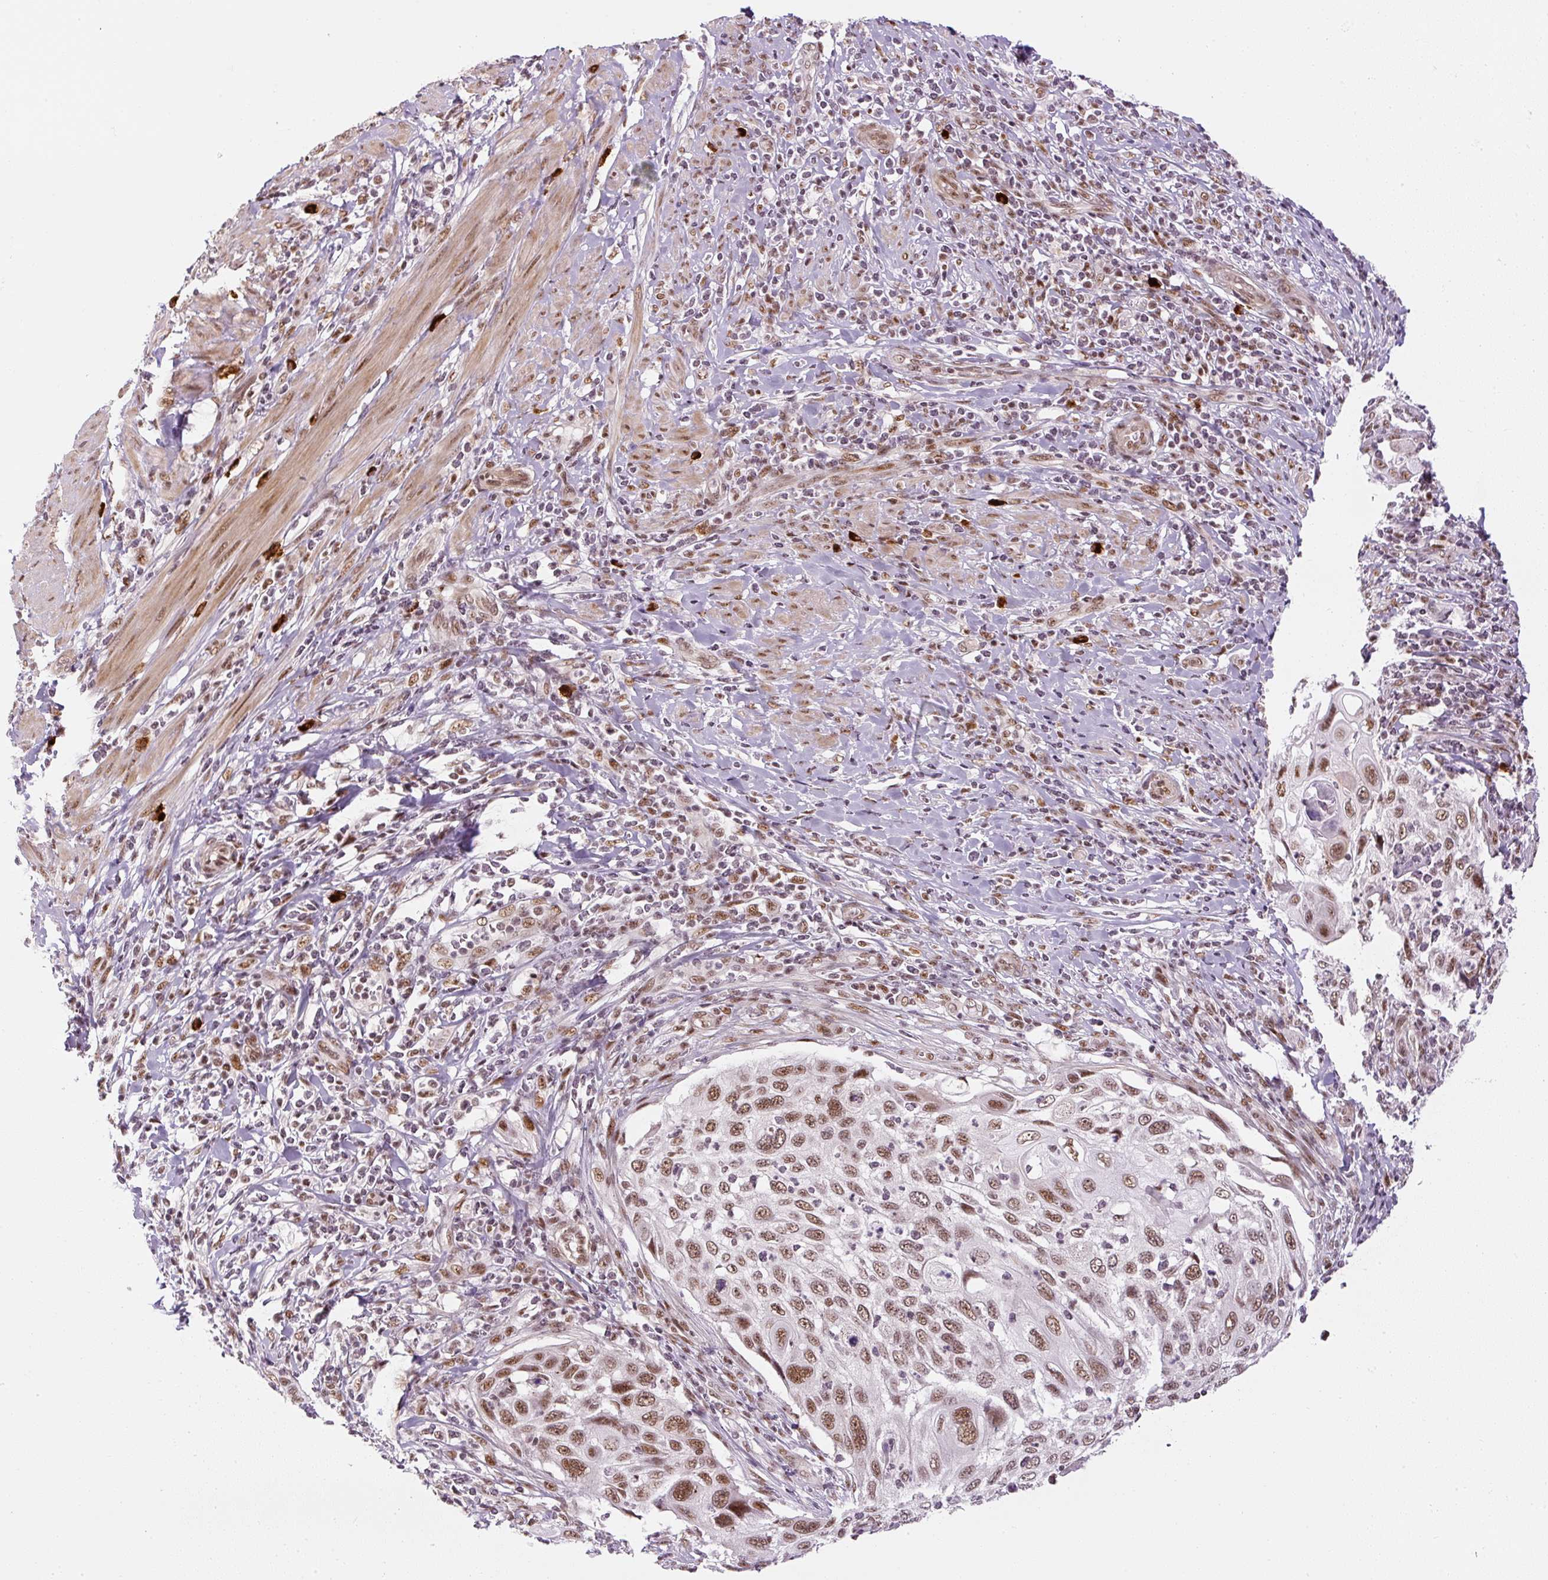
{"staining": {"intensity": "moderate", "quantity": ">75%", "location": "nuclear"}, "tissue": "cervical cancer", "cell_type": "Tumor cells", "image_type": "cancer", "snomed": [{"axis": "morphology", "description": "Squamous cell carcinoma, NOS"}, {"axis": "topography", "description": "Cervix"}], "caption": "There is medium levels of moderate nuclear positivity in tumor cells of cervical squamous cell carcinoma, as demonstrated by immunohistochemical staining (brown color).", "gene": "U2AF2", "patient": {"sex": "female", "age": 70}}